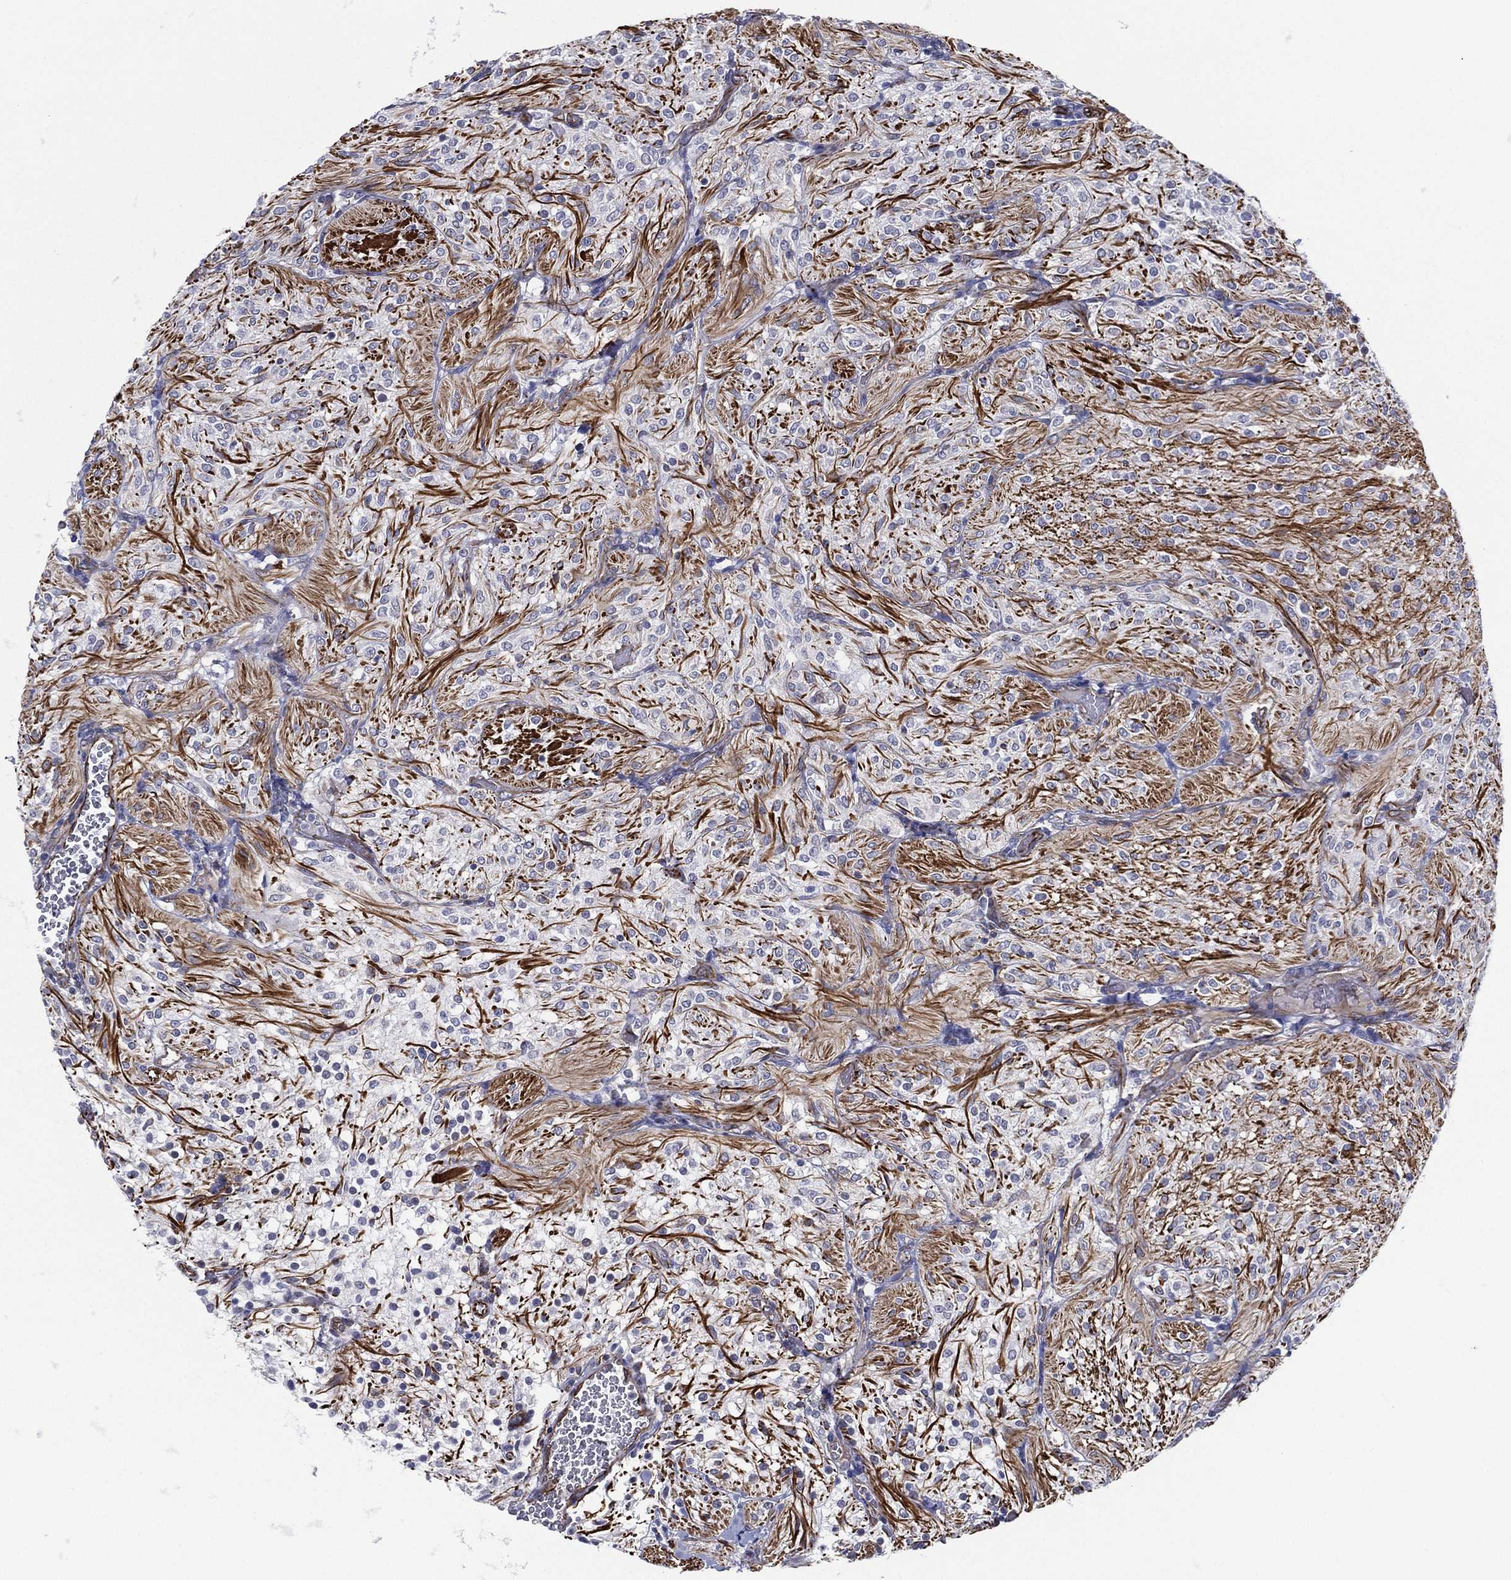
{"staining": {"intensity": "negative", "quantity": "none", "location": "none"}, "tissue": "glioma", "cell_type": "Tumor cells", "image_type": "cancer", "snomed": [{"axis": "morphology", "description": "Glioma, malignant, Low grade"}, {"axis": "topography", "description": "Brain"}], "caption": "Immunohistochemistry of glioma exhibits no expression in tumor cells.", "gene": "MAS1", "patient": {"sex": "male", "age": 3}}